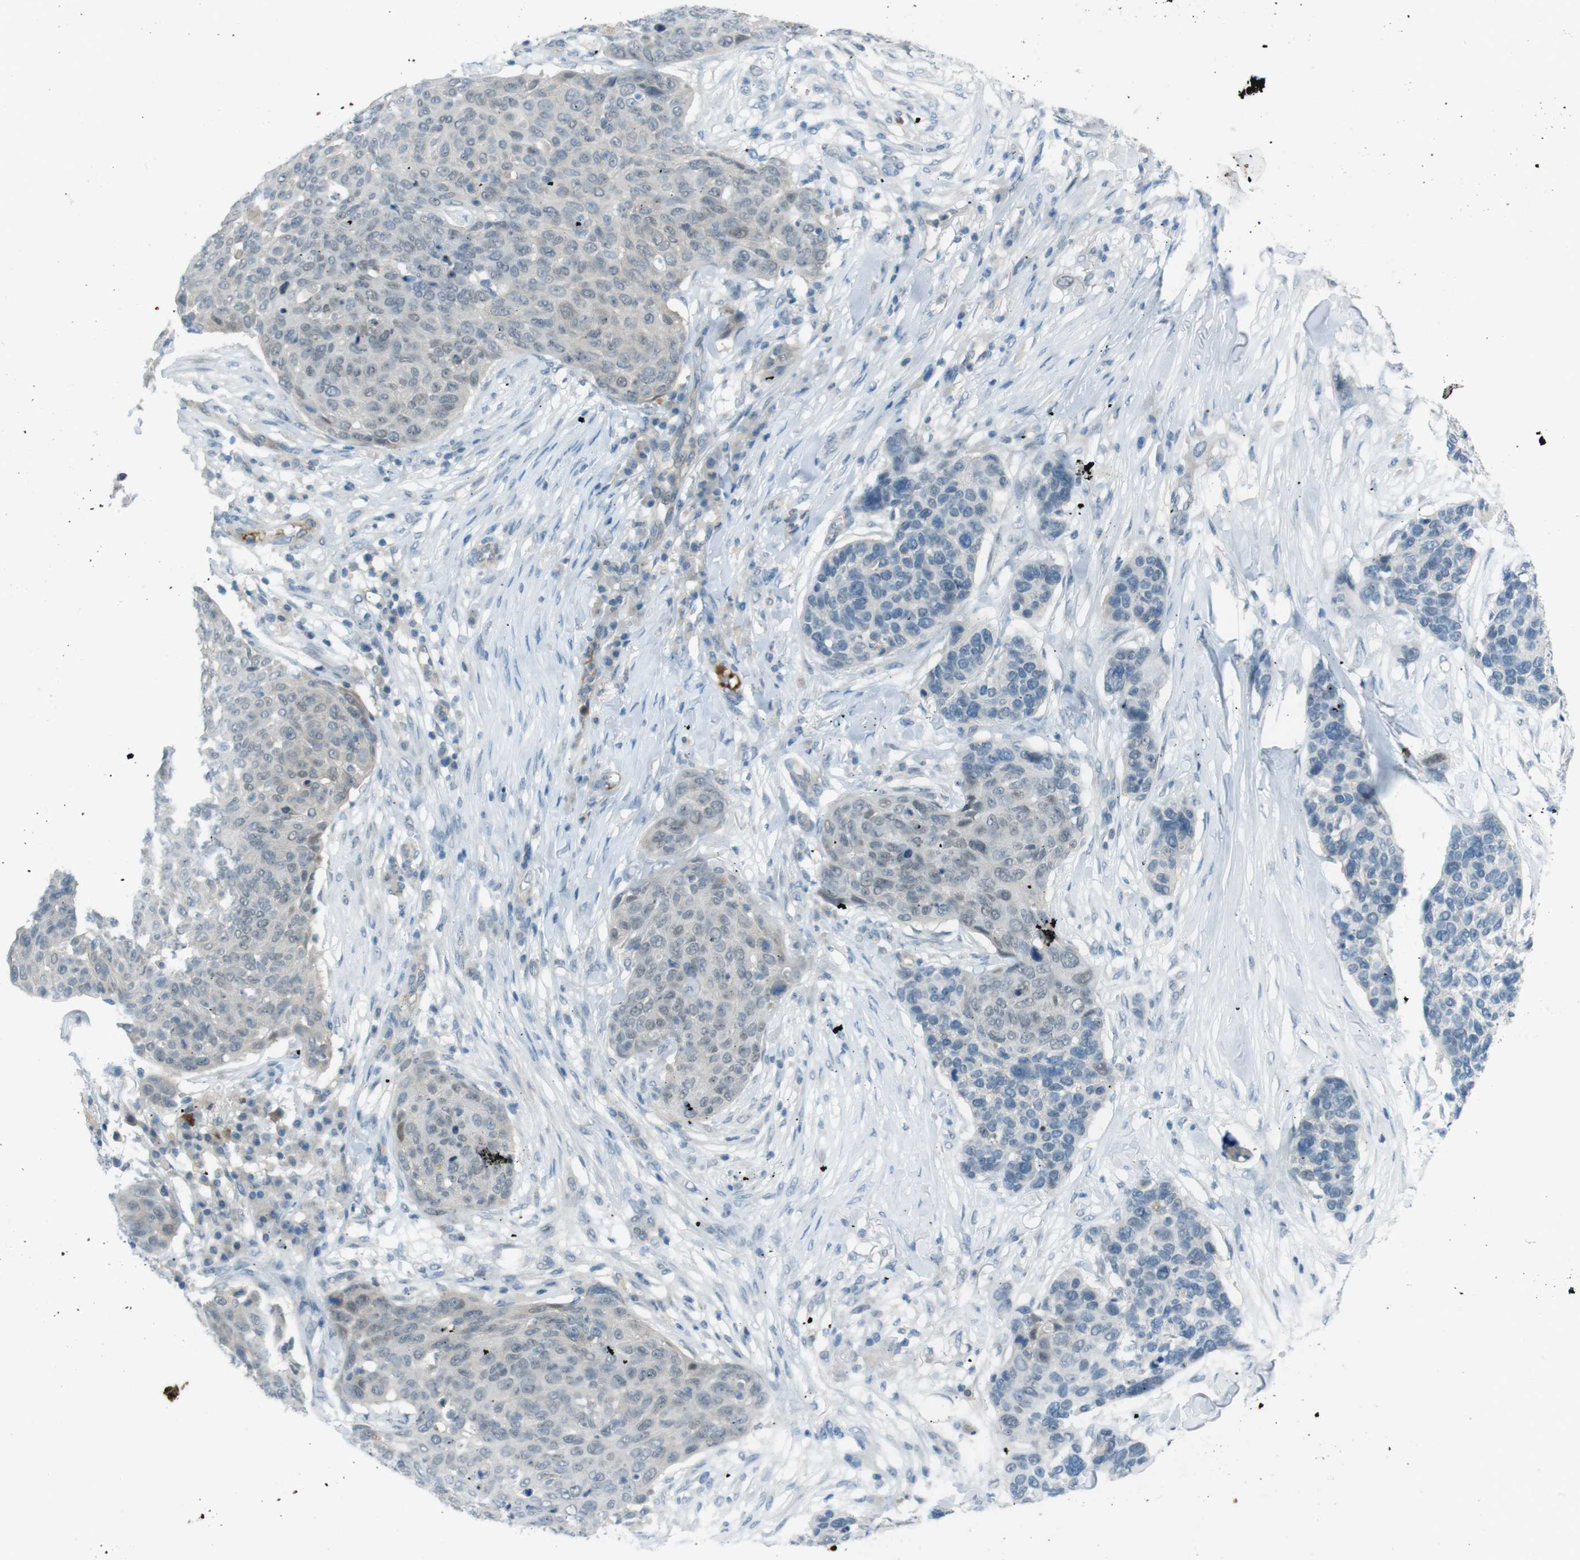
{"staining": {"intensity": "negative", "quantity": "none", "location": "none"}, "tissue": "skin cancer", "cell_type": "Tumor cells", "image_type": "cancer", "snomed": [{"axis": "morphology", "description": "Squamous cell carcinoma in situ, NOS"}, {"axis": "morphology", "description": "Squamous cell carcinoma, NOS"}, {"axis": "topography", "description": "Skin"}], "caption": "There is no significant expression in tumor cells of skin cancer (squamous cell carcinoma).", "gene": "ZDHHC20", "patient": {"sex": "male", "age": 93}}